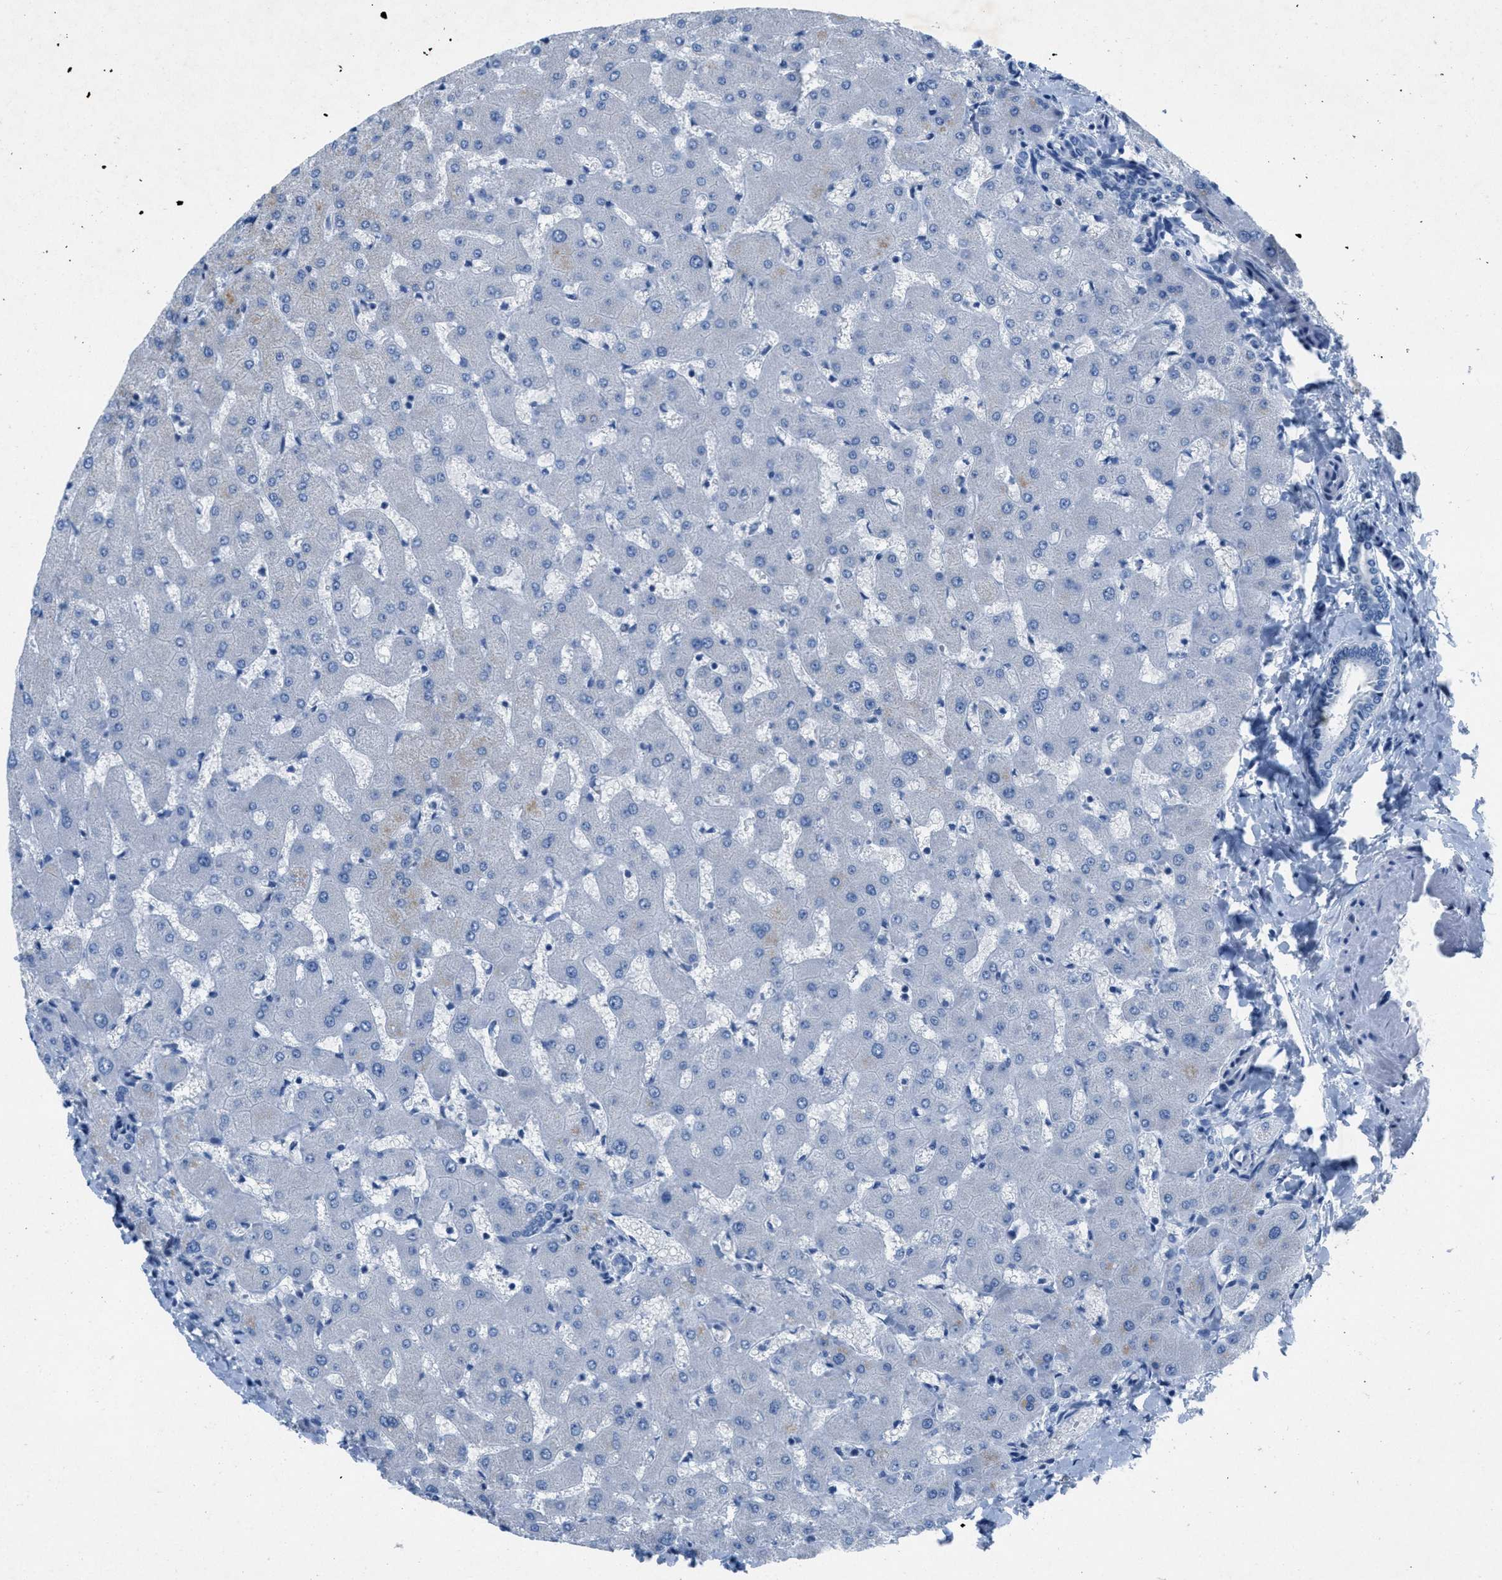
{"staining": {"intensity": "negative", "quantity": "none", "location": "none"}, "tissue": "liver", "cell_type": "Cholangiocytes", "image_type": "normal", "snomed": [{"axis": "morphology", "description": "Normal tissue, NOS"}, {"axis": "topography", "description": "Liver"}], "caption": "IHC histopathology image of benign human liver stained for a protein (brown), which exhibits no positivity in cholangiocytes.", "gene": "GALNT17", "patient": {"sex": "female", "age": 63}}